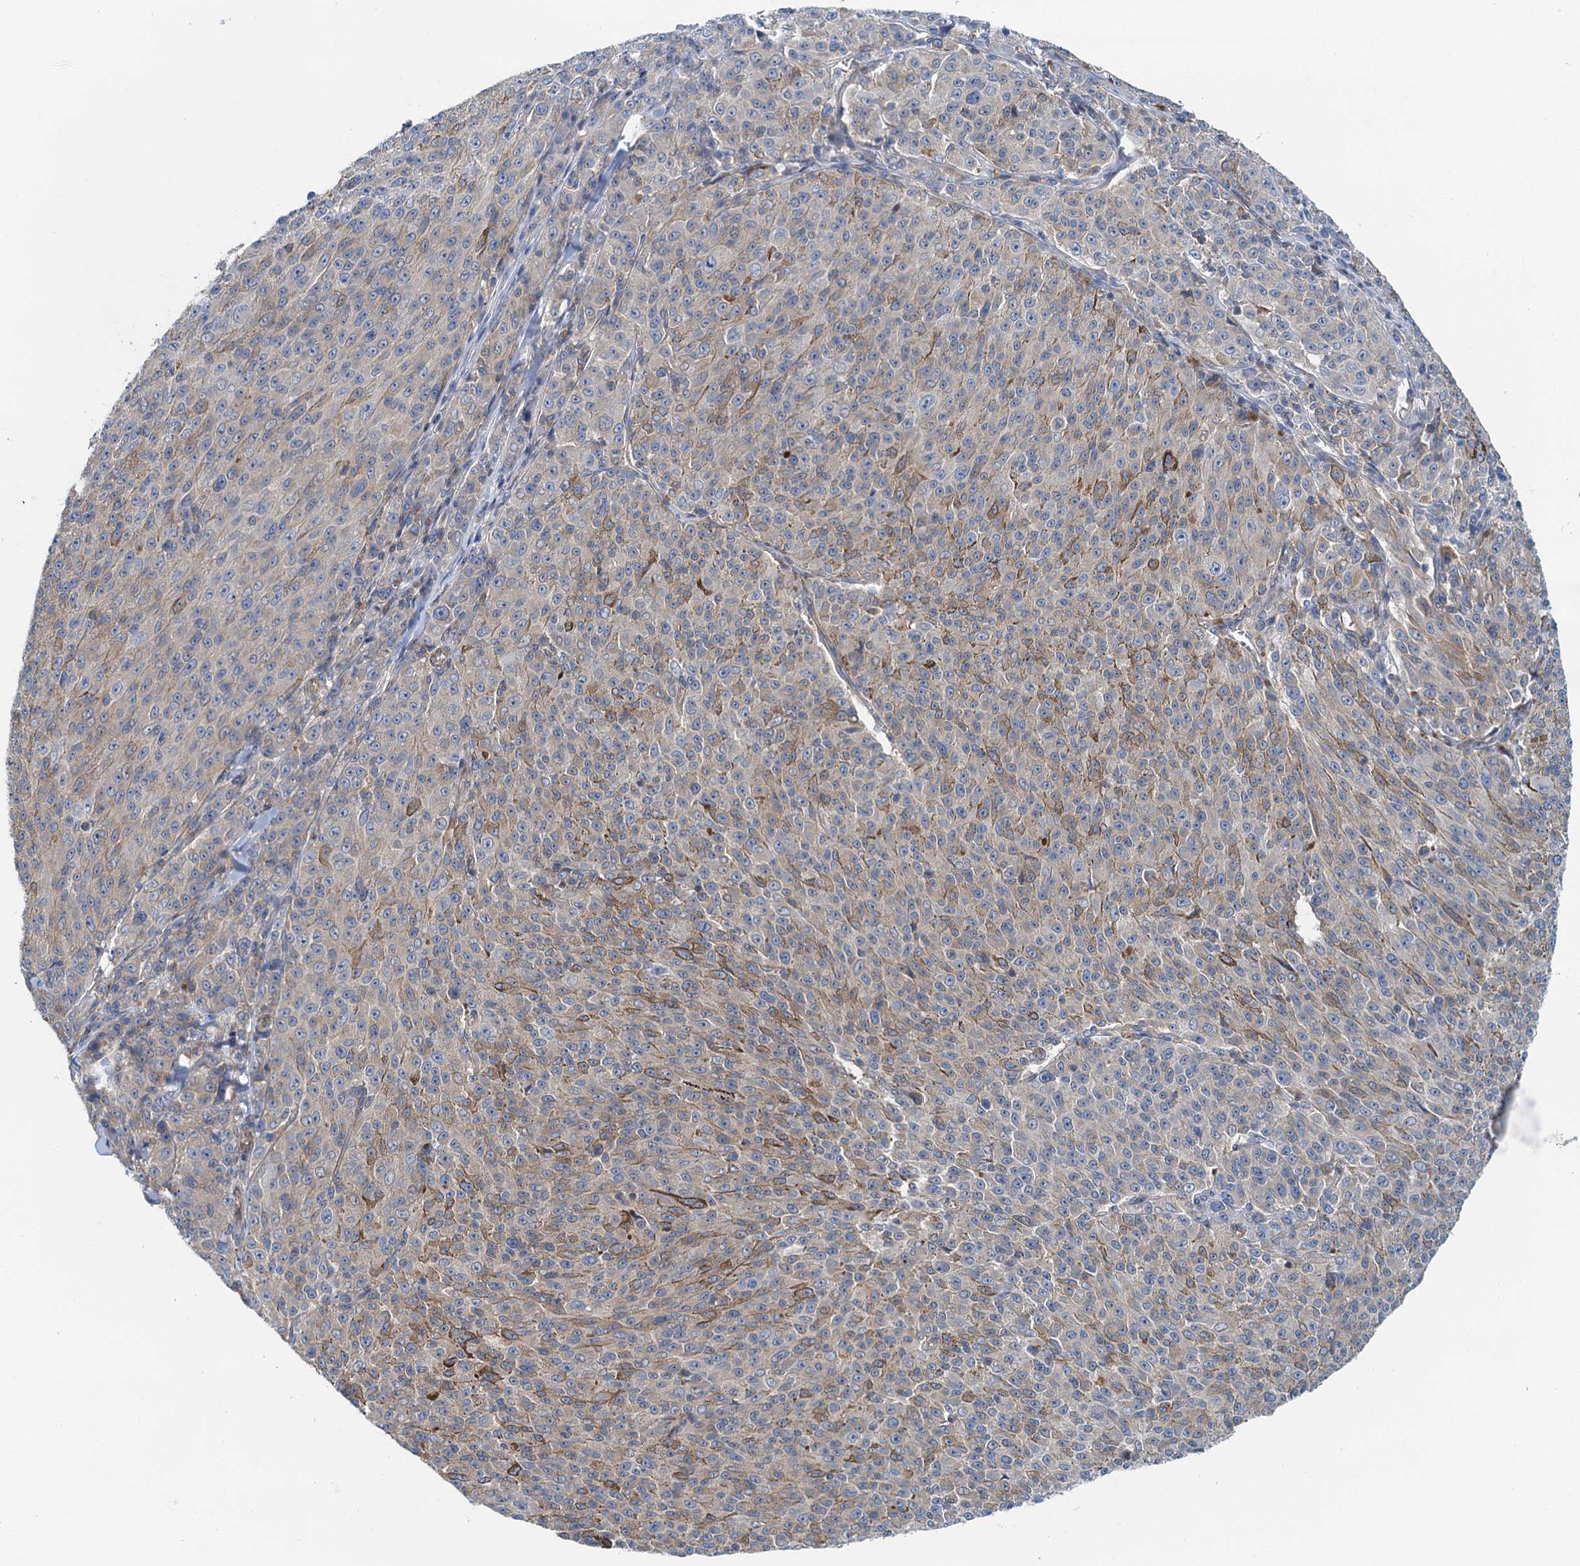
{"staining": {"intensity": "moderate", "quantity": "<25%", "location": "cytoplasmic/membranous"}, "tissue": "melanoma", "cell_type": "Tumor cells", "image_type": "cancer", "snomed": [{"axis": "morphology", "description": "Malignant melanoma, NOS"}, {"axis": "topography", "description": "Skin"}], "caption": "Moderate cytoplasmic/membranous protein expression is seen in approximately <25% of tumor cells in melanoma.", "gene": "ROGDI", "patient": {"sex": "female", "age": 52}}